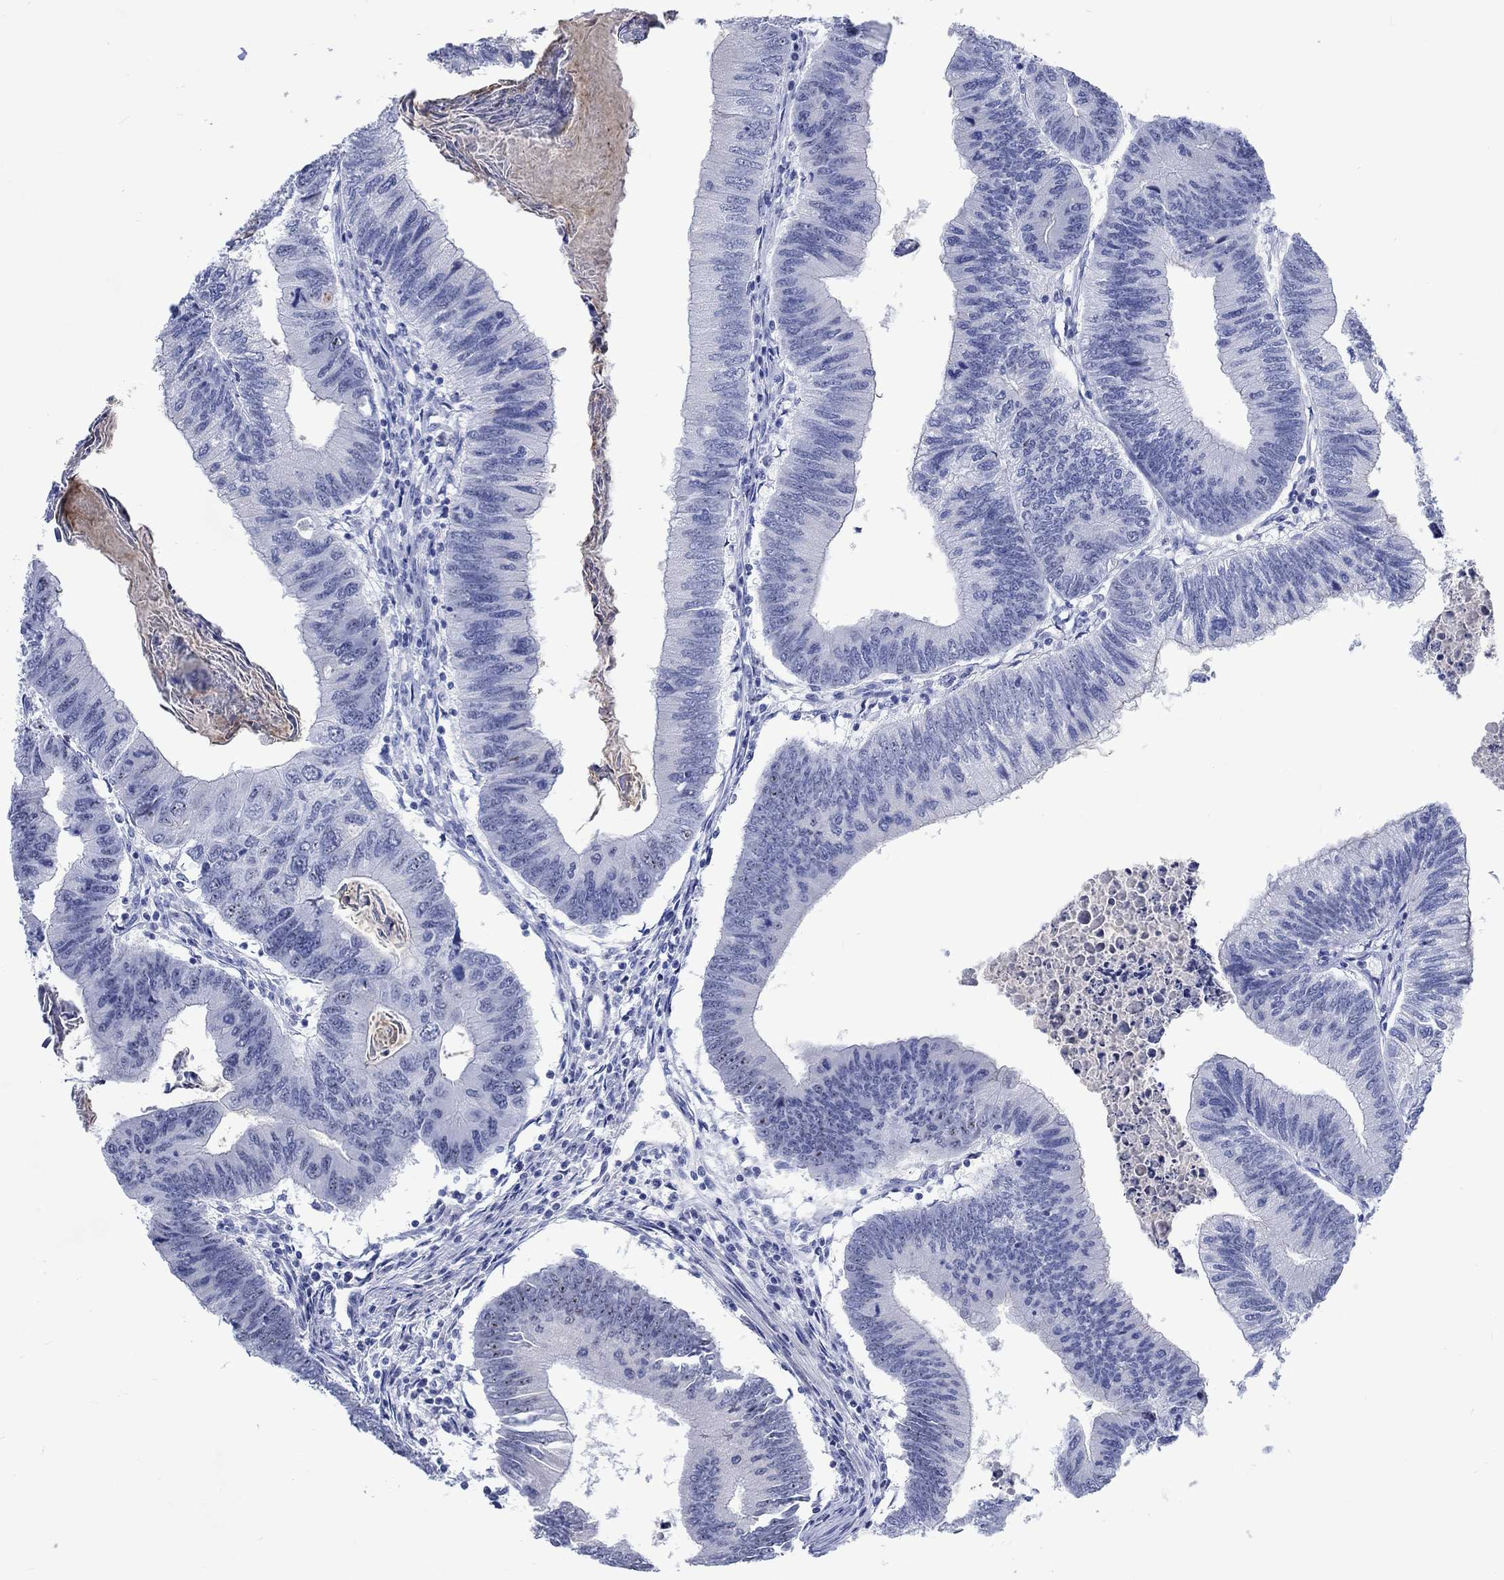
{"staining": {"intensity": "moderate", "quantity": "<25%", "location": "nuclear"}, "tissue": "colorectal cancer", "cell_type": "Tumor cells", "image_type": "cancer", "snomed": [{"axis": "morphology", "description": "Adenocarcinoma, NOS"}, {"axis": "topography", "description": "Colon"}], "caption": "Colorectal cancer (adenocarcinoma) stained for a protein demonstrates moderate nuclear positivity in tumor cells. (DAB IHC with brightfield microscopy, high magnification).", "gene": "ZNF446", "patient": {"sex": "male", "age": 53}}